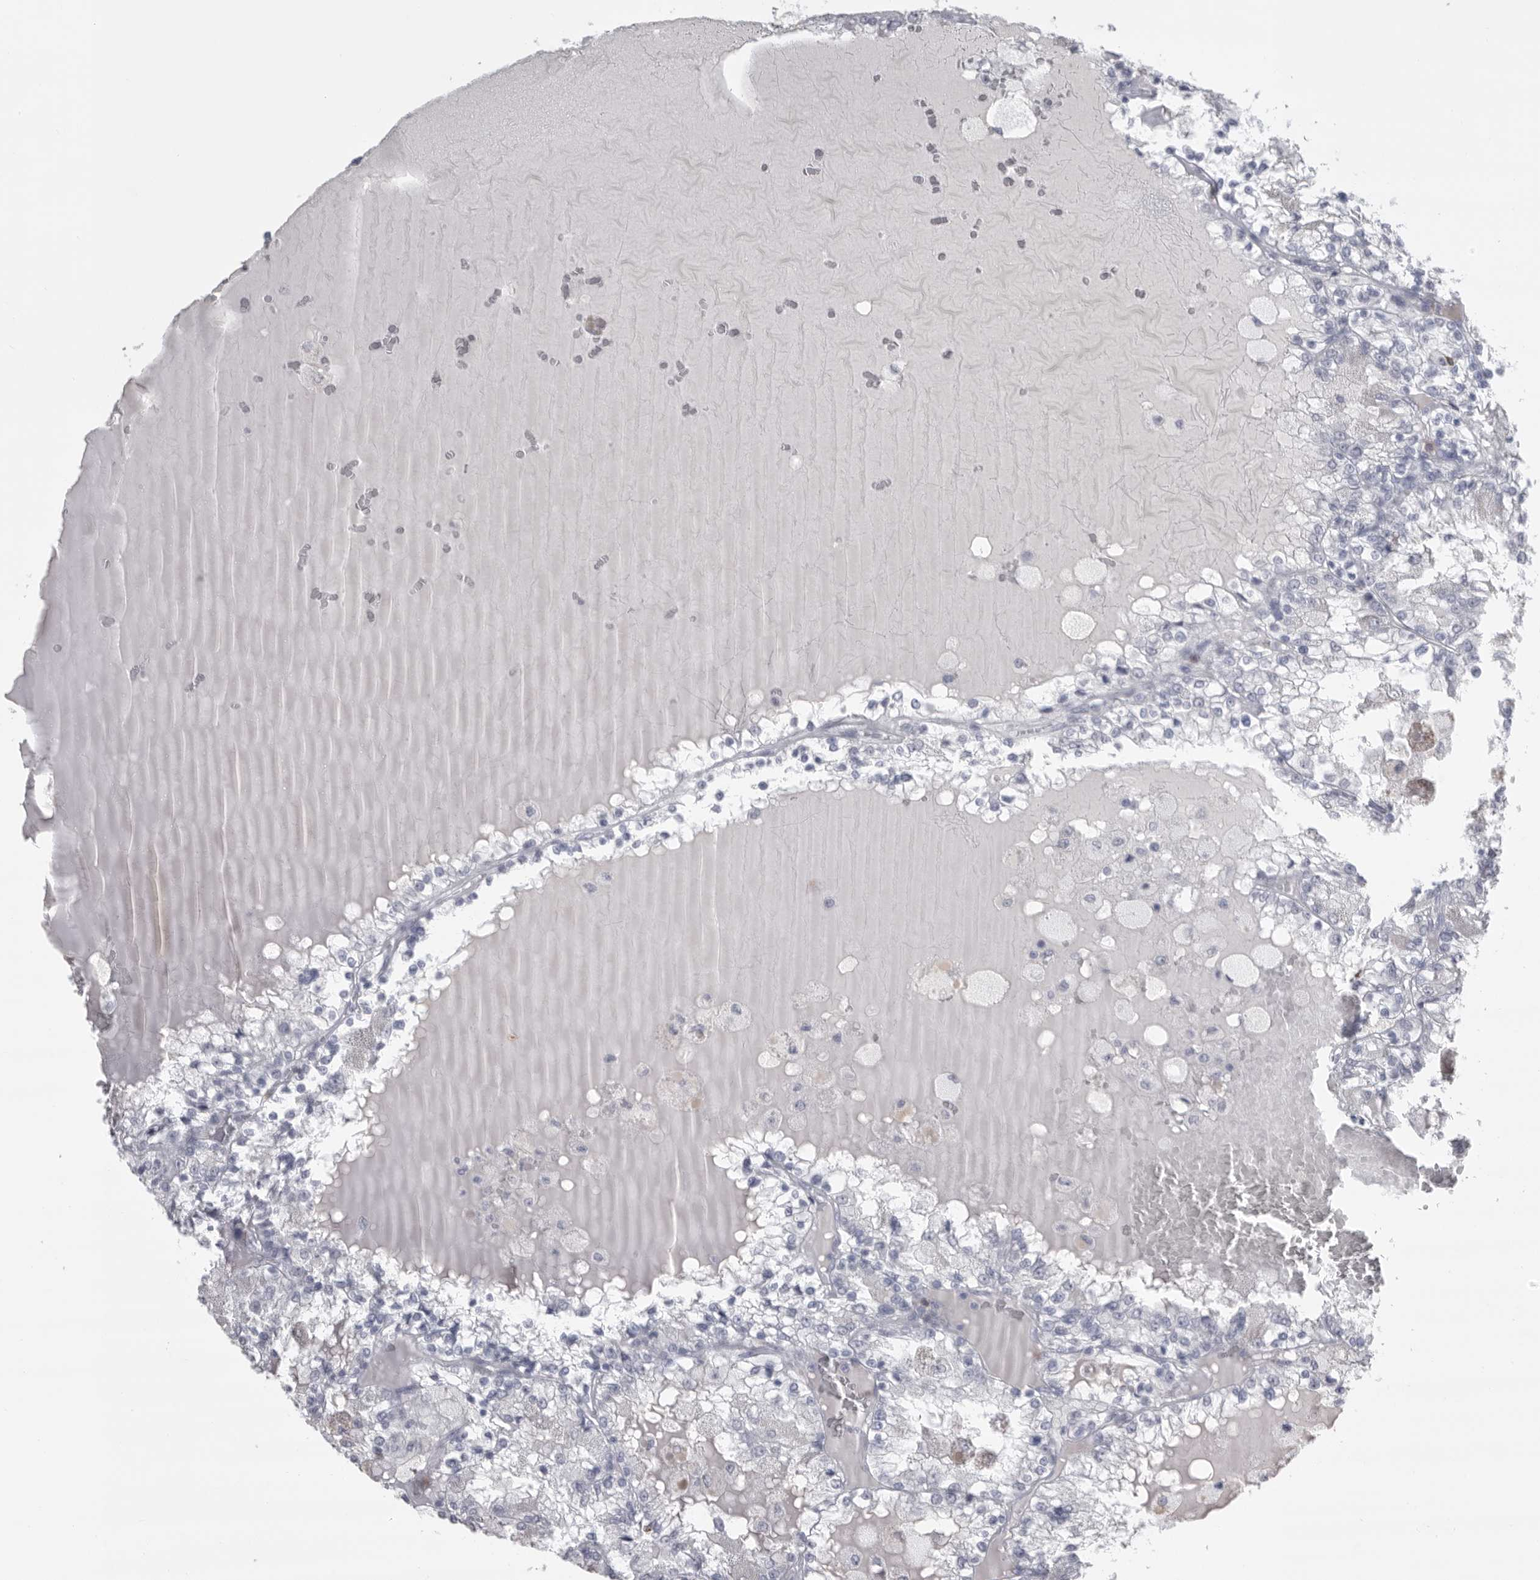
{"staining": {"intensity": "negative", "quantity": "none", "location": "none"}, "tissue": "renal cancer", "cell_type": "Tumor cells", "image_type": "cancer", "snomed": [{"axis": "morphology", "description": "Adenocarcinoma, NOS"}, {"axis": "topography", "description": "Kidney"}], "caption": "A high-resolution micrograph shows immunohistochemistry (IHC) staining of renal adenocarcinoma, which exhibits no significant expression in tumor cells.", "gene": "GNLY", "patient": {"sex": "female", "age": 56}}